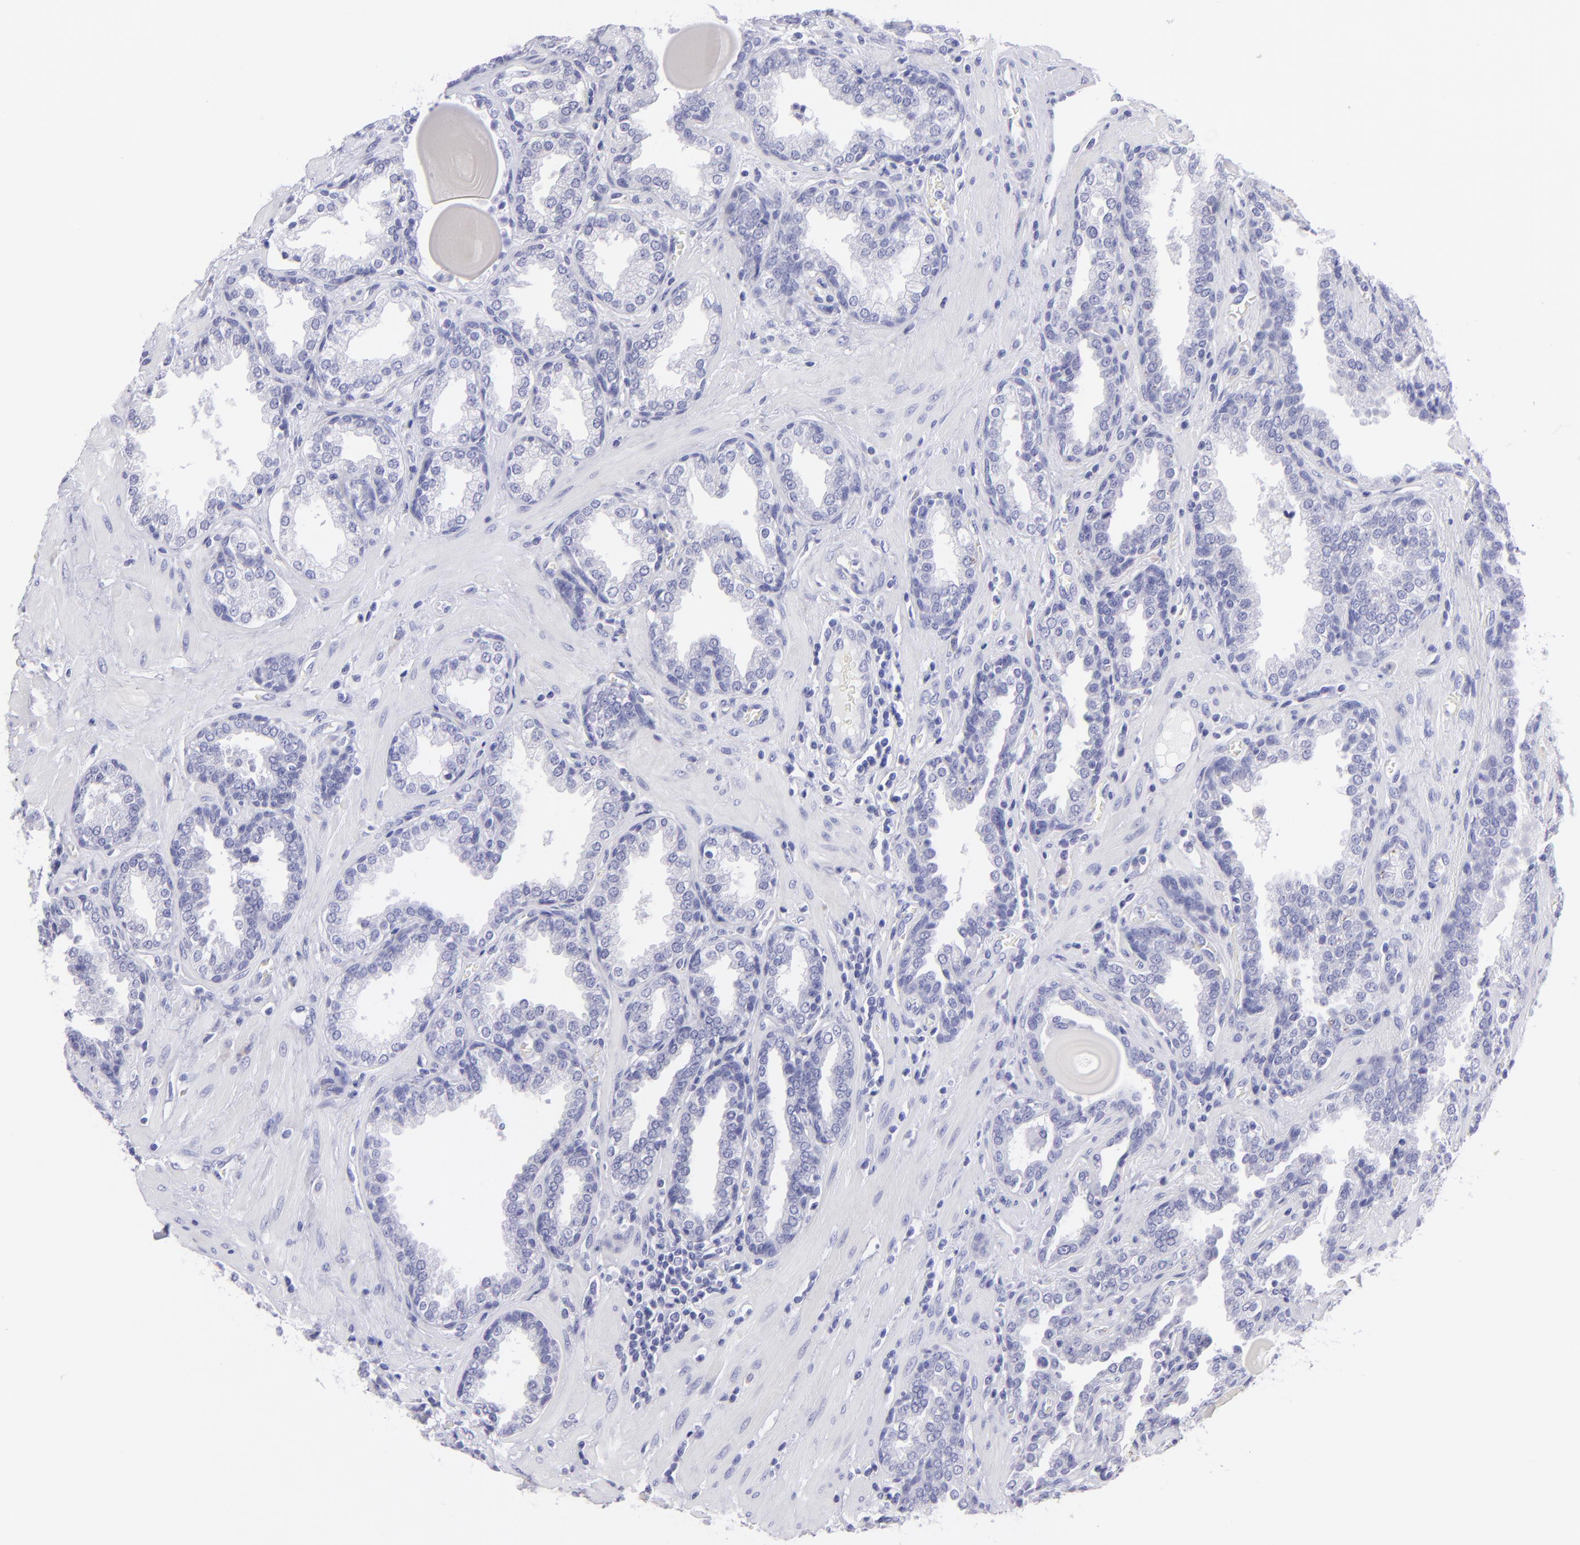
{"staining": {"intensity": "negative", "quantity": "none", "location": "none"}, "tissue": "prostate", "cell_type": "Glandular cells", "image_type": "normal", "snomed": [{"axis": "morphology", "description": "Normal tissue, NOS"}, {"axis": "topography", "description": "Prostate"}], "caption": "DAB (3,3'-diaminobenzidine) immunohistochemical staining of unremarkable prostate displays no significant expression in glandular cells. (Immunohistochemistry, brightfield microscopy, high magnification).", "gene": "CNP", "patient": {"sex": "male", "age": 51}}